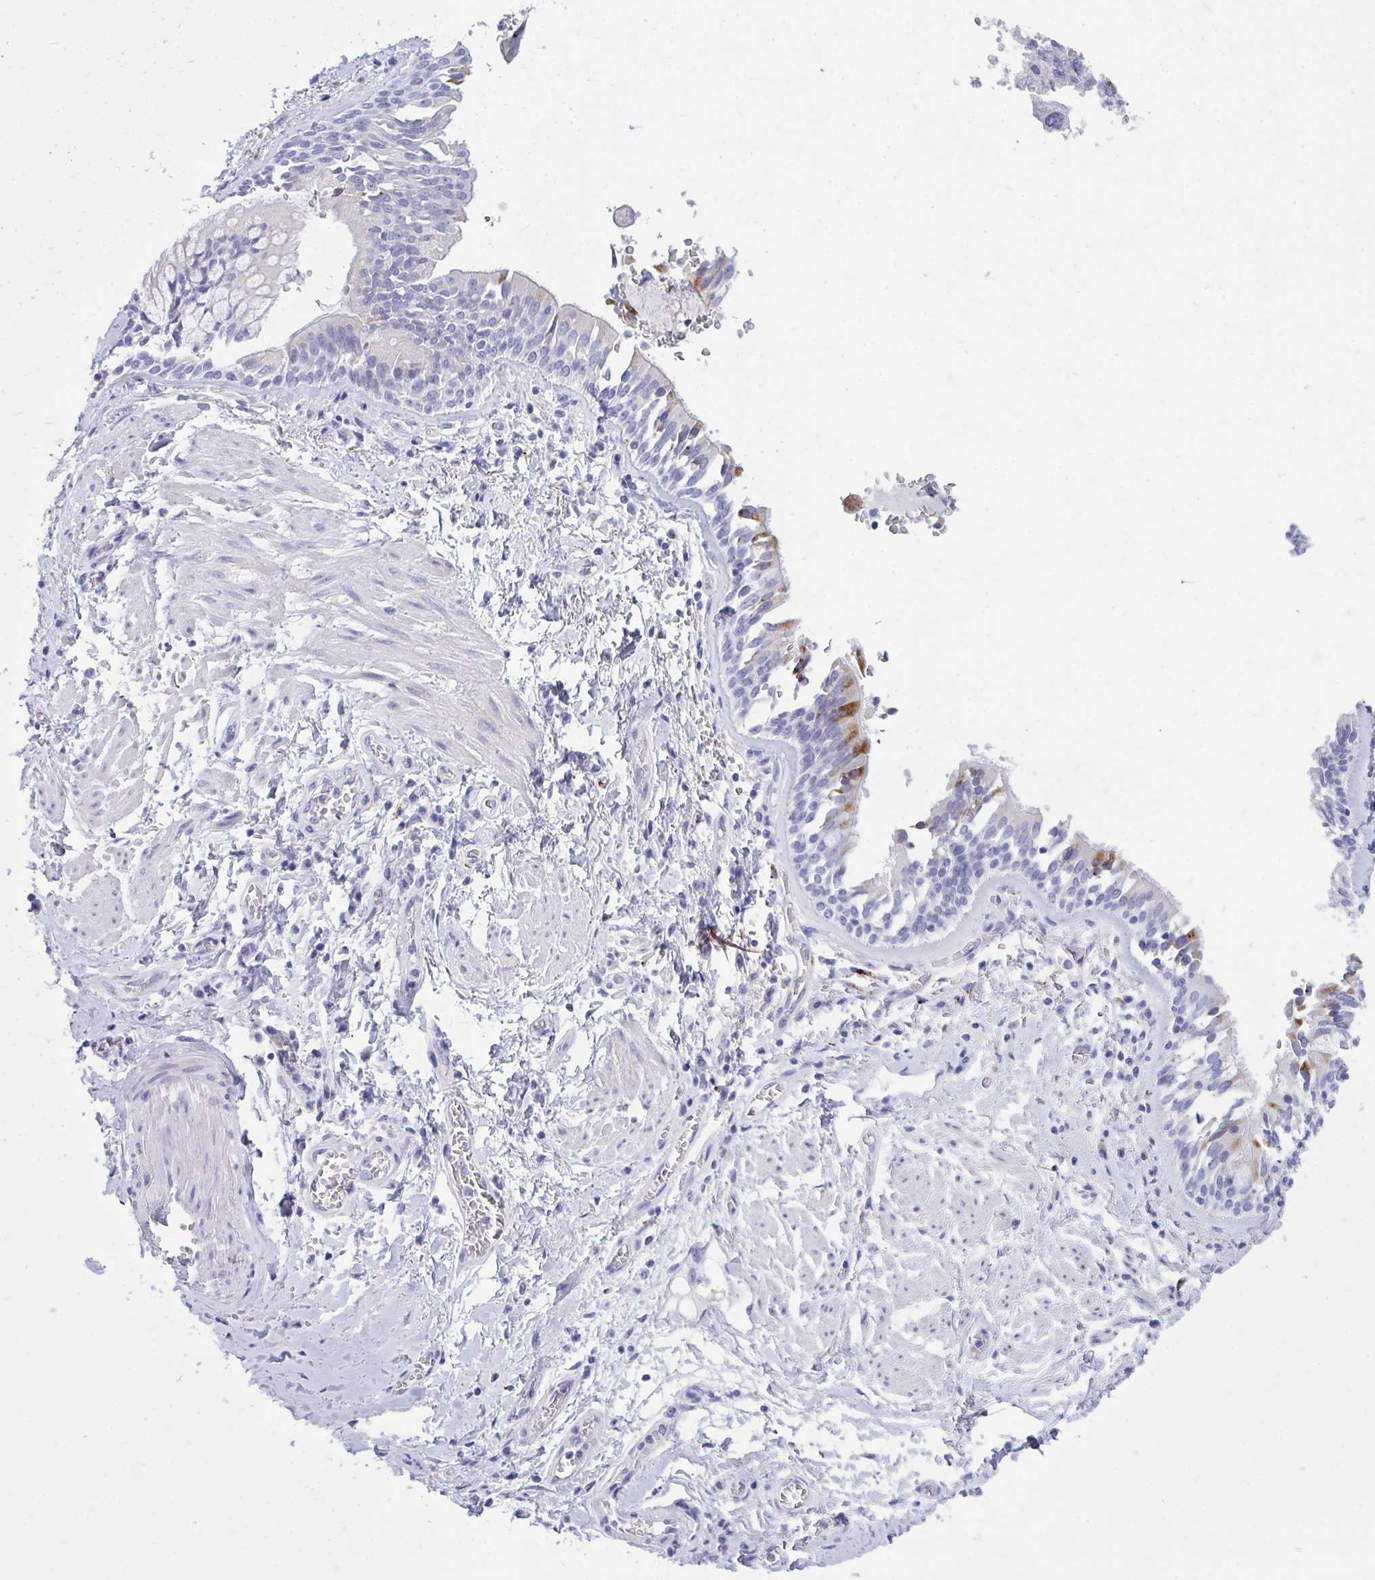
{"staining": {"intensity": "negative", "quantity": "none", "location": "none"}, "tissue": "adipose tissue", "cell_type": "Adipocytes", "image_type": "normal", "snomed": [{"axis": "morphology", "description": "Normal tissue, NOS"}, {"axis": "morphology", "description": "Degeneration, NOS"}, {"axis": "topography", "description": "Cartilage tissue"}, {"axis": "topography", "description": "Lung"}], "caption": "Histopathology image shows no significant protein staining in adipocytes of unremarkable adipose tissue.", "gene": "AIG1", "patient": {"sex": "female", "age": 61}}